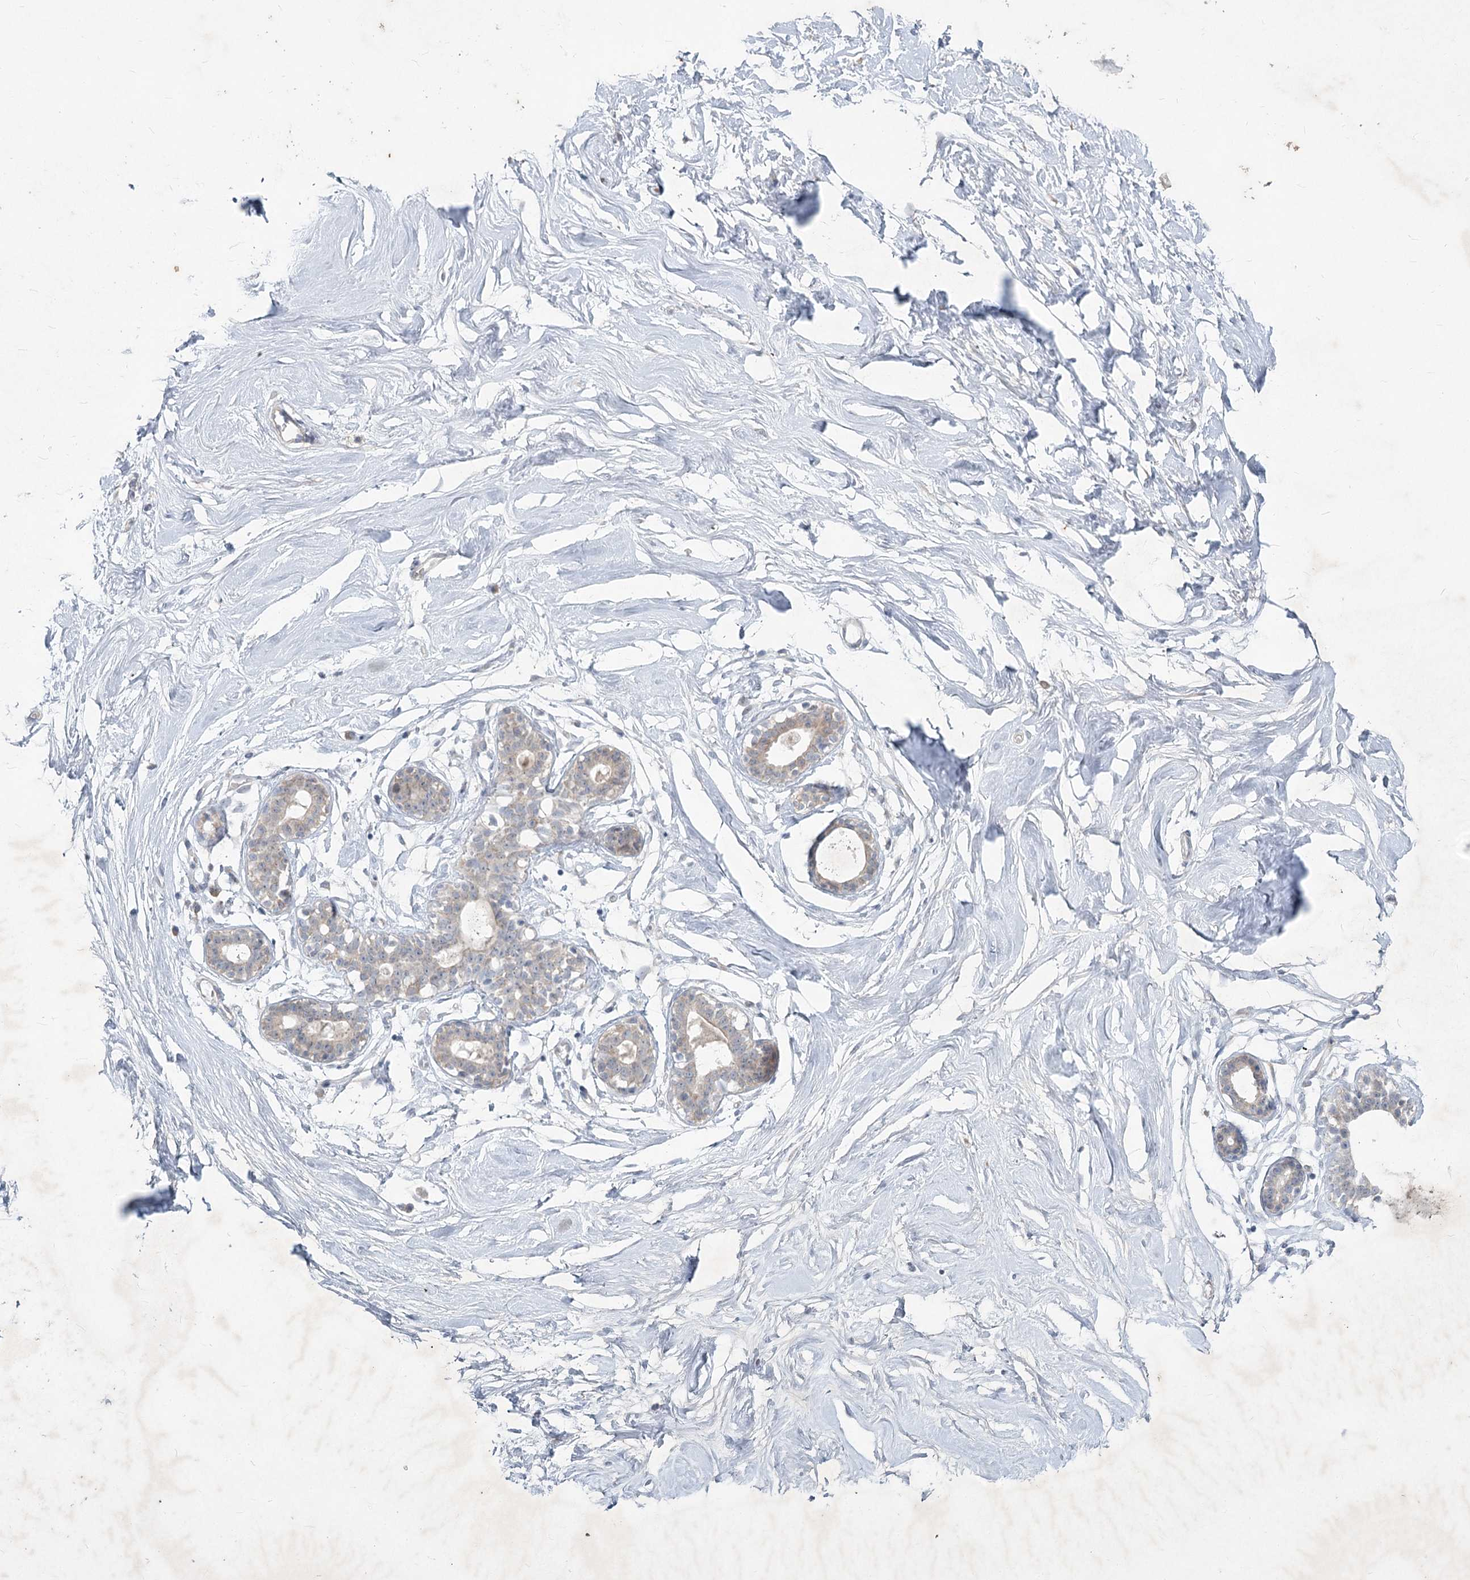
{"staining": {"intensity": "weak", "quantity": "25%-75%", "location": "cytoplasmic/membranous"}, "tissue": "breast", "cell_type": "Adipocytes", "image_type": "normal", "snomed": [{"axis": "morphology", "description": "Normal tissue, NOS"}, {"axis": "morphology", "description": "Adenoma, NOS"}, {"axis": "topography", "description": "Breast"}], "caption": "Brown immunohistochemical staining in unremarkable breast displays weak cytoplasmic/membranous positivity in about 25%-75% of adipocytes. The protein of interest is shown in brown color, while the nuclei are stained blue.", "gene": "PLA2G12A", "patient": {"sex": "female", "age": 23}}